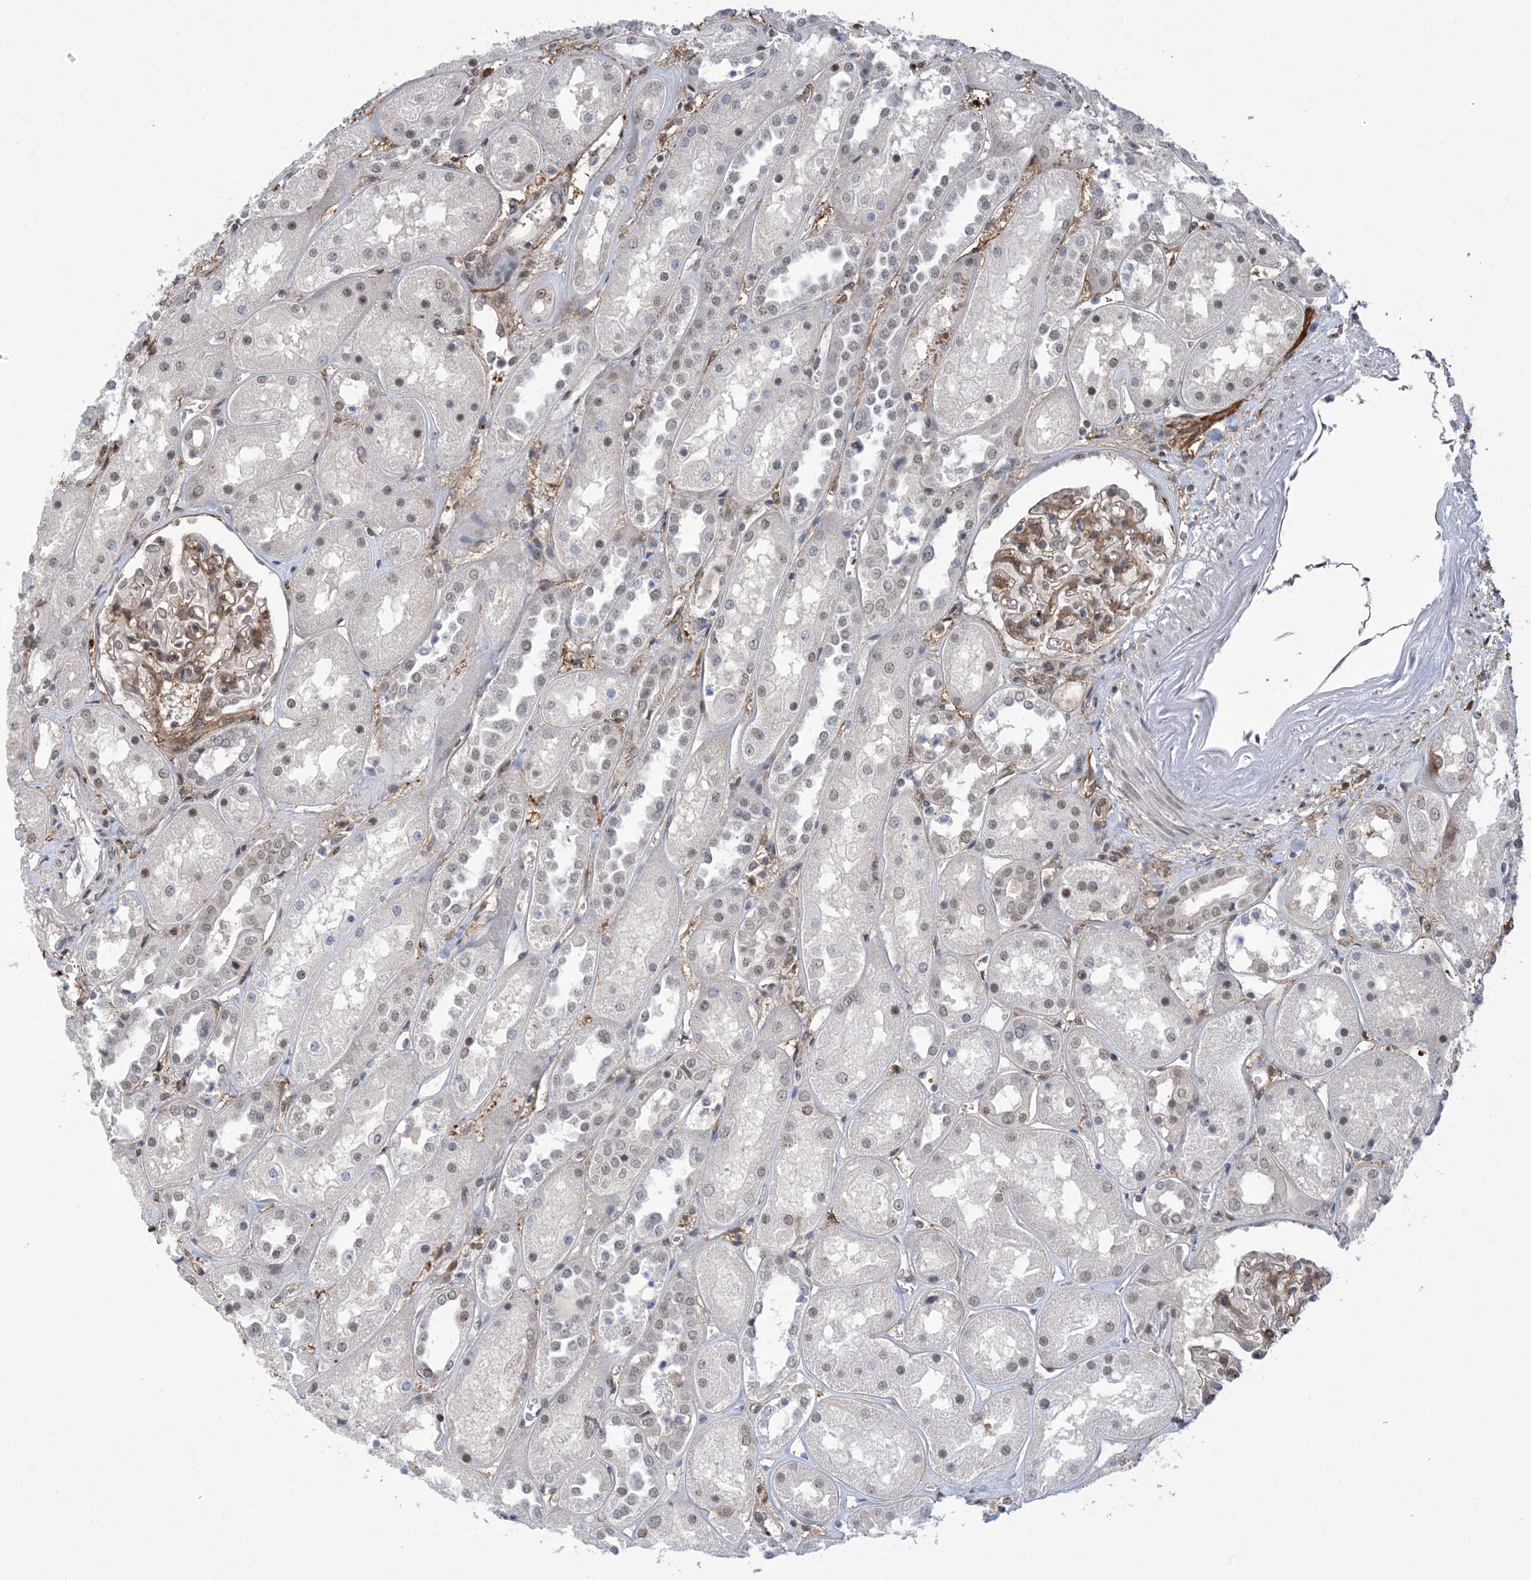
{"staining": {"intensity": "moderate", "quantity": "<25%", "location": "cytoplasmic/membranous"}, "tissue": "kidney", "cell_type": "Cells in glomeruli", "image_type": "normal", "snomed": [{"axis": "morphology", "description": "Normal tissue, NOS"}, {"axis": "topography", "description": "Kidney"}], "caption": "The image demonstrates staining of benign kidney, revealing moderate cytoplasmic/membranous protein expression (brown color) within cells in glomeruli. (IHC, brightfield microscopy, high magnification).", "gene": "ZNF8", "patient": {"sex": "male", "age": 70}}